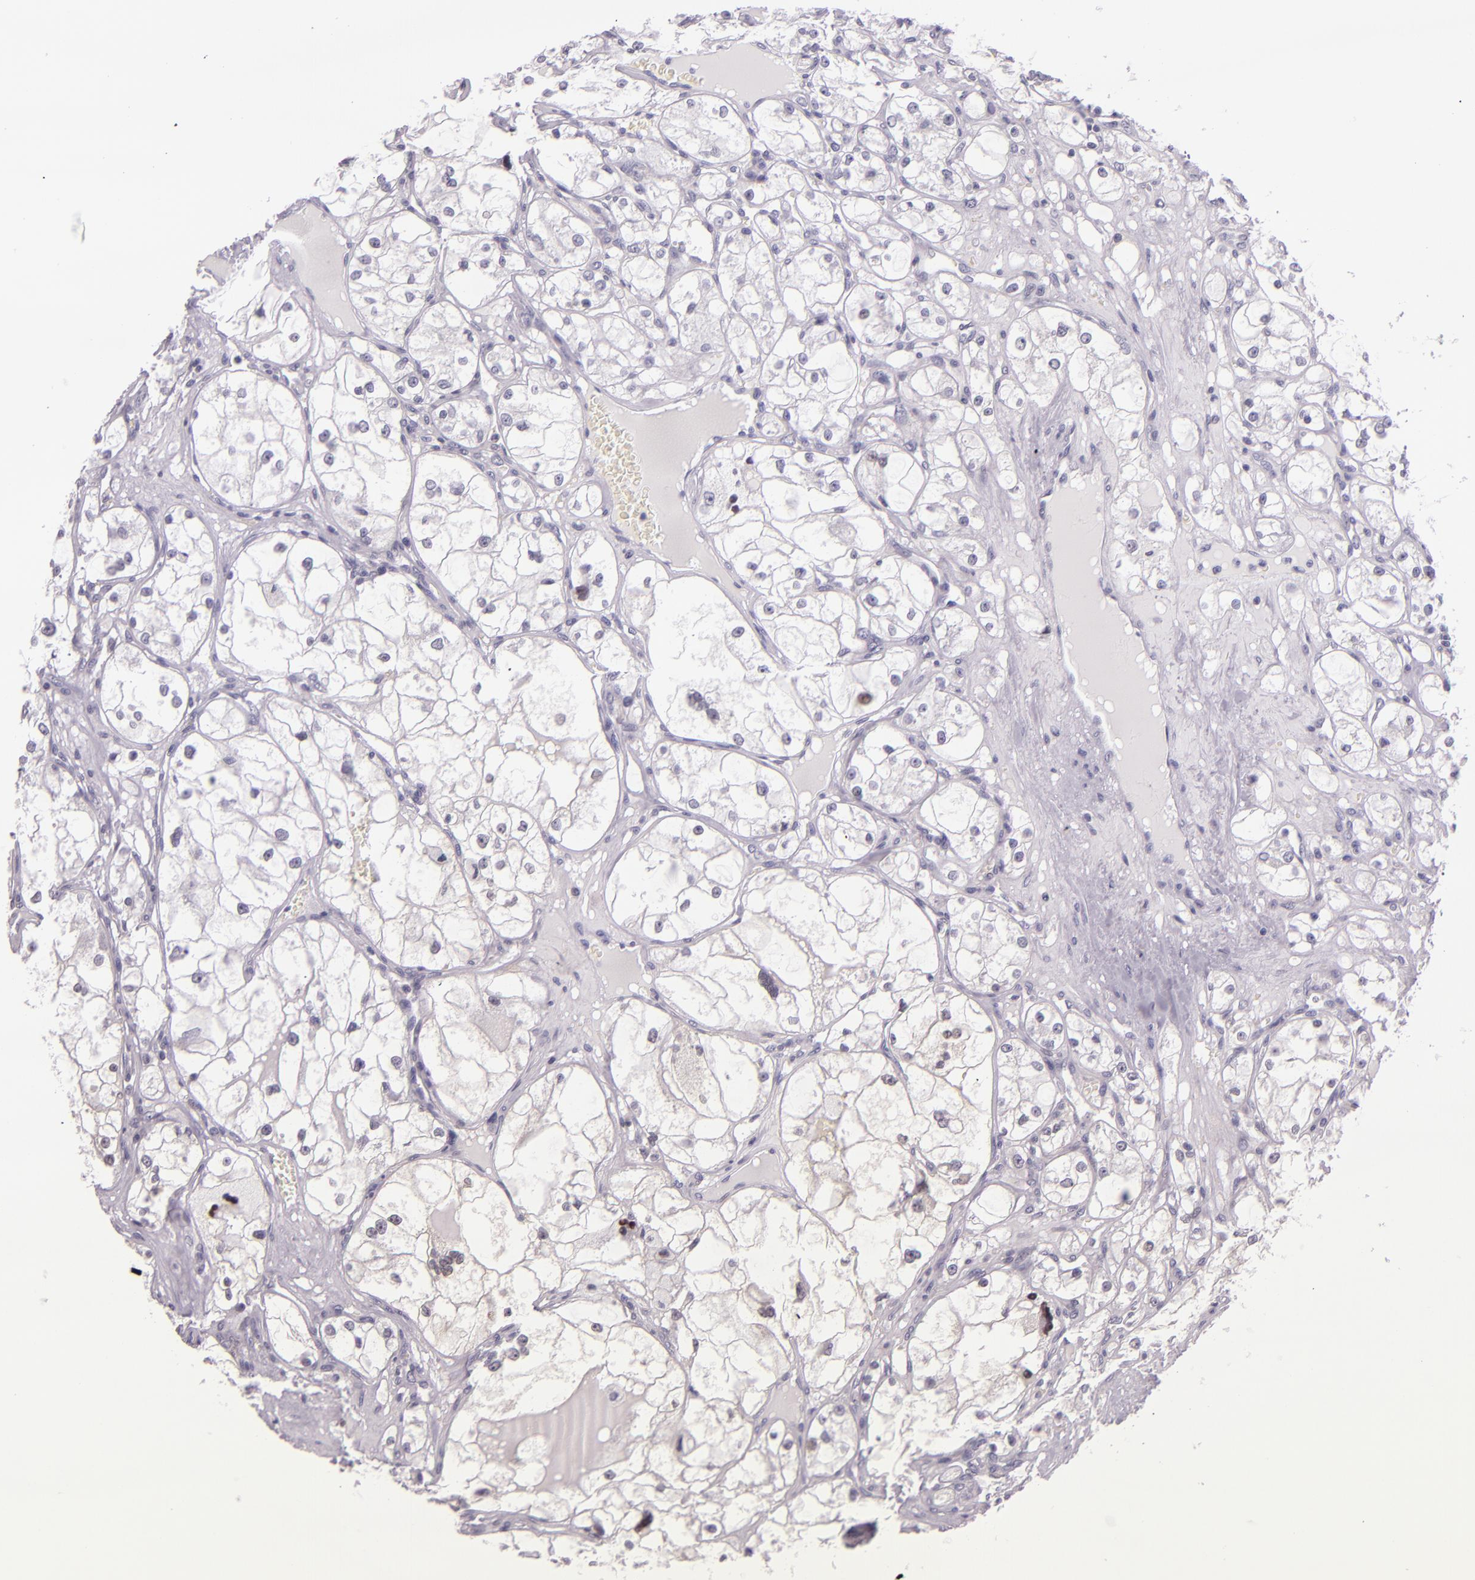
{"staining": {"intensity": "negative", "quantity": "none", "location": "none"}, "tissue": "renal cancer", "cell_type": "Tumor cells", "image_type": "cancer", "snomed": [{"axis": "morphology", "description": "Adenocarcinoma, NOS"}, {"axis": "topography", "description": "Kidney"}], "caption": "High power microscopy image of an immunohistochemistry image of renal cancer (adenocarcinoma), revealing no significant staining in tumor cells.", "gene": "HSP90AA1", "patient": {"sex": "male", "age": 61}}